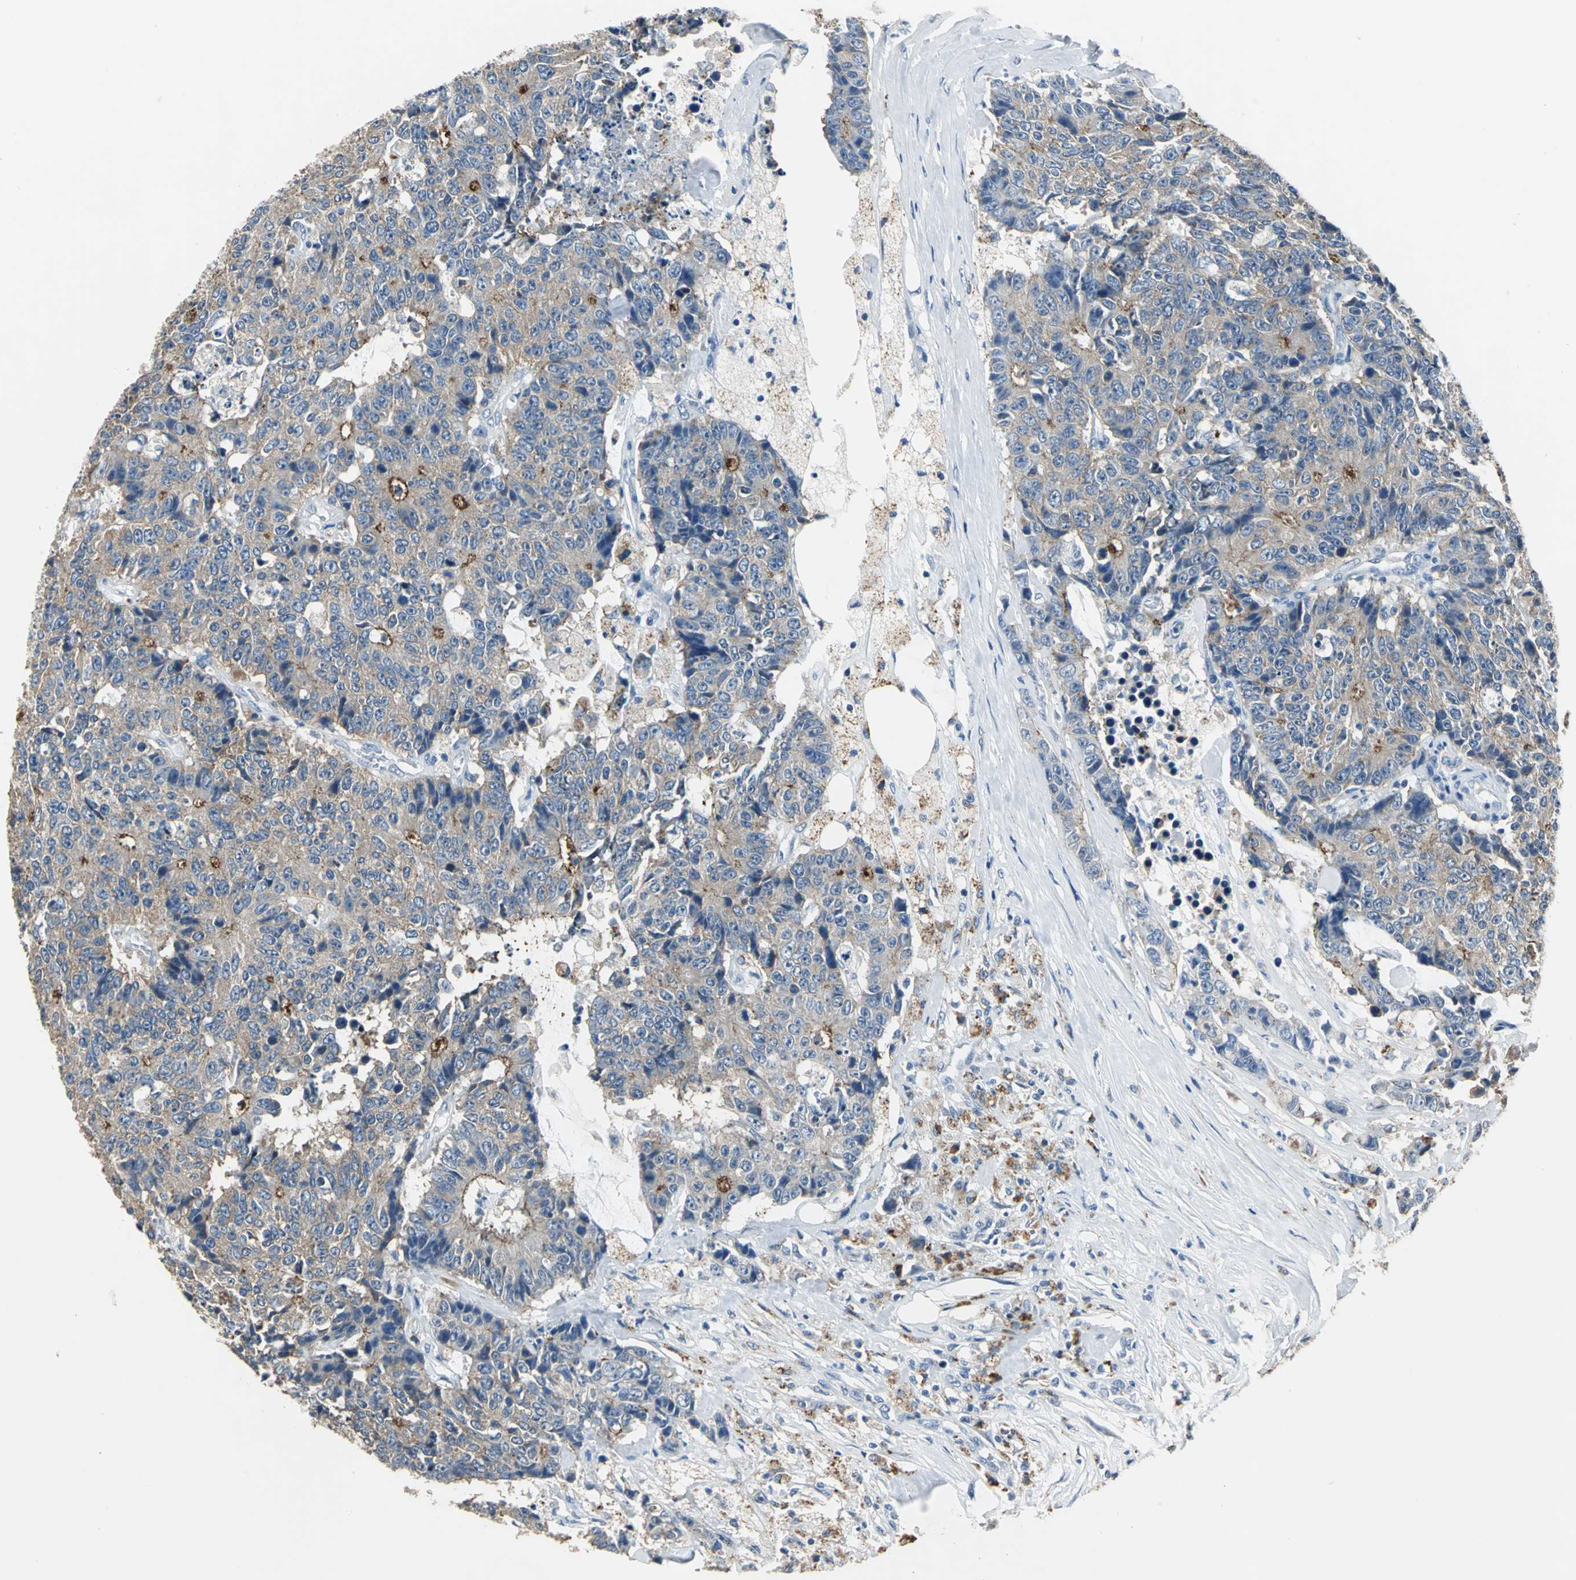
{"staining": {"intensity": "moderate", "quantity": ">75%", "location": "cytoplasmic/membranous"}, "tissue": "colorectal cancer", "cell_type": "Tumor cells", "image_type": "cancer", "snomed": [{"axis": "morphology", "description": "Adenocarcinoma, NOS"}, {"axis": "topography", "description": "Colon"}], "caption": "Colorectal cancer (adenocarcinoma) stained for a protein displays moderate cytoplasmic/membranous positivity in tumor cells.", "gene": "OCLN", "patient": {"sex": "female", "age": 86}}